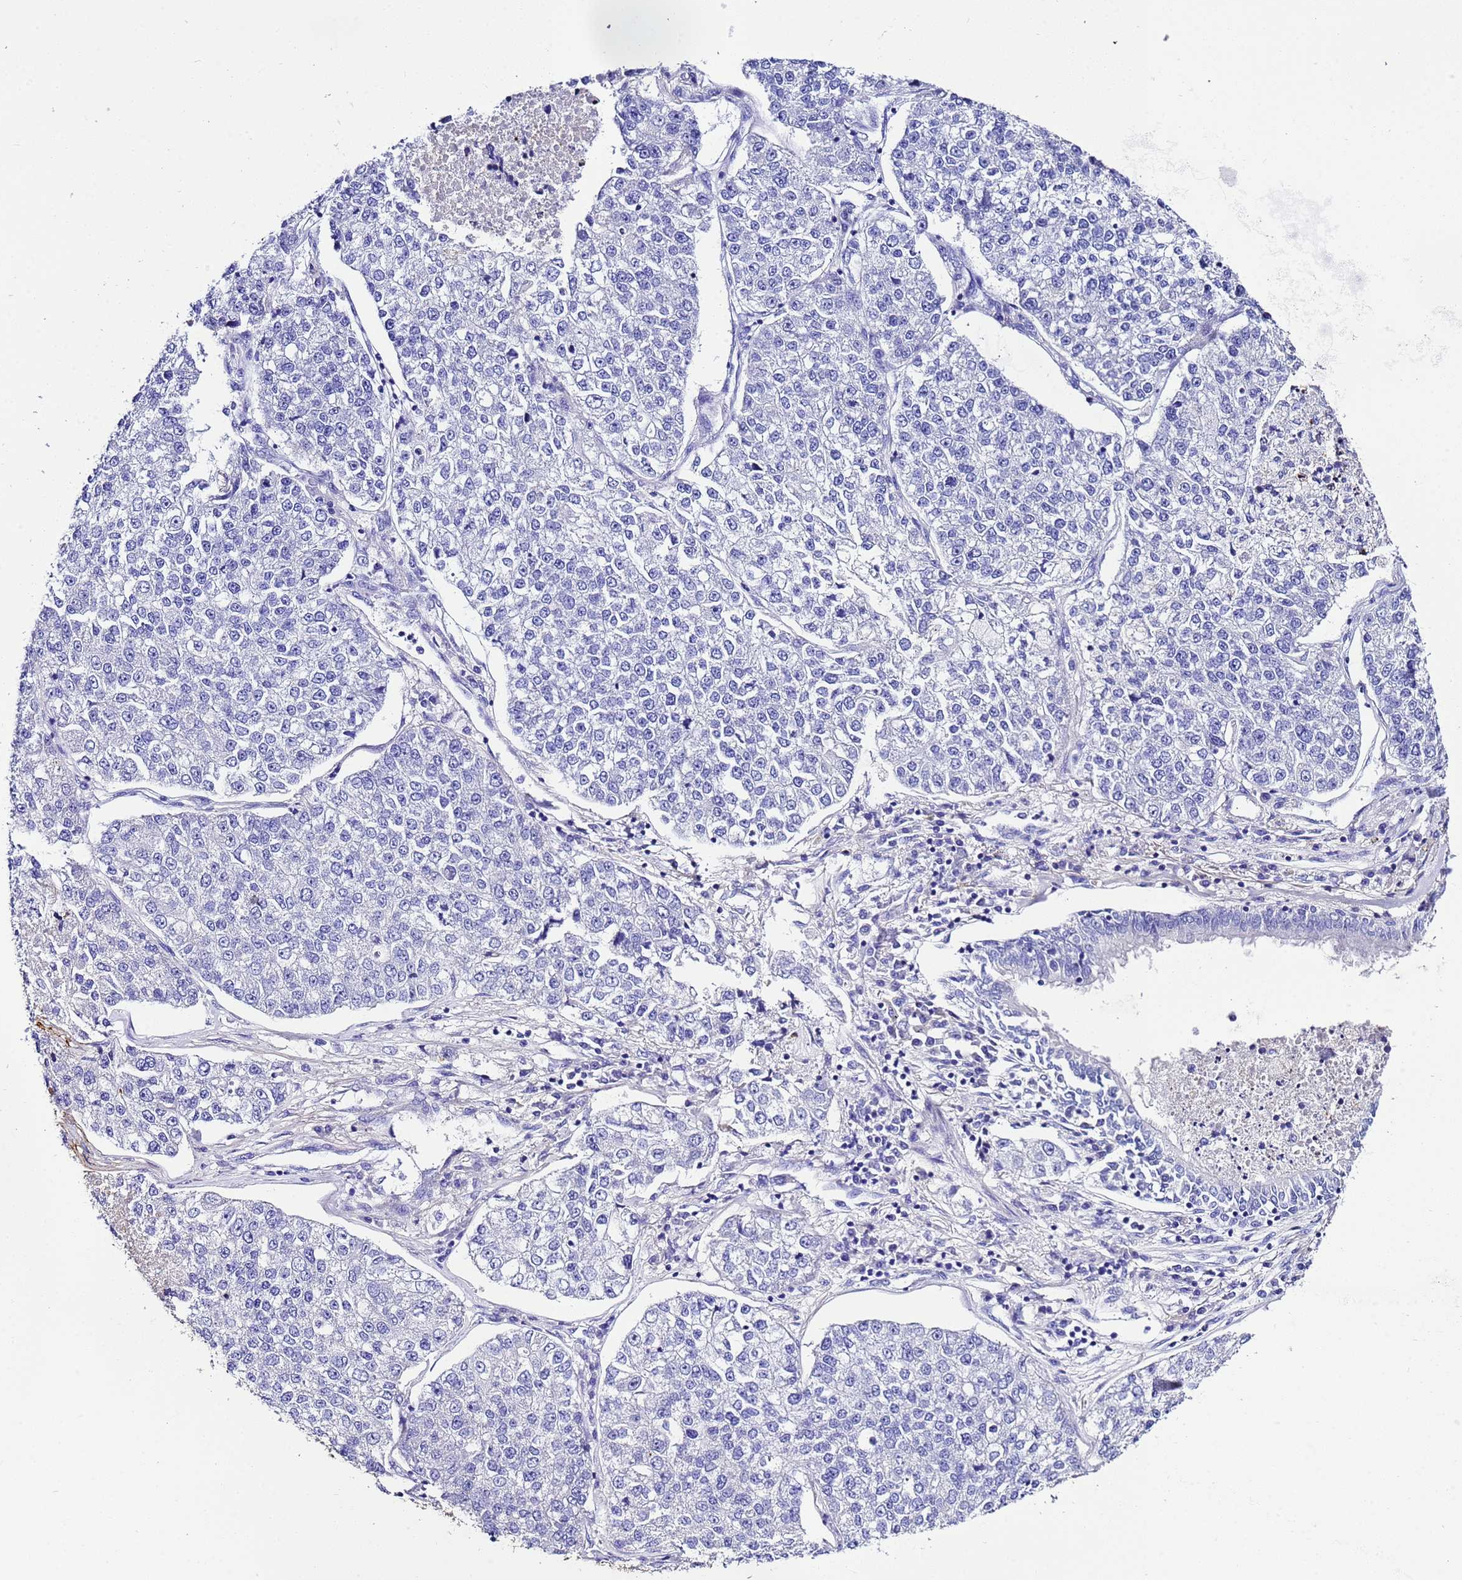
{"staining": {"intensity": "negative", "quantity": "none", "location": "none"}, "tissue": "lung cancer", "cell_type": "Tumor cells", "image_type": "cancer", "snomed": [{"axis": "morphology", "description": "Adenocarcinoma, NOS"}, {"axis": "topography", "description": "Lung"}], "caption": "Immunohistochemistry (IHC) image of neoplastic tissue: human lung cancer stained with DAB demonstrates no significant protein positivity in tumor cells. (IHC, brightfield microscopy, high magnification).", "gene": "UGT2B10", "patient": {"sex": "male", "age": 49}}